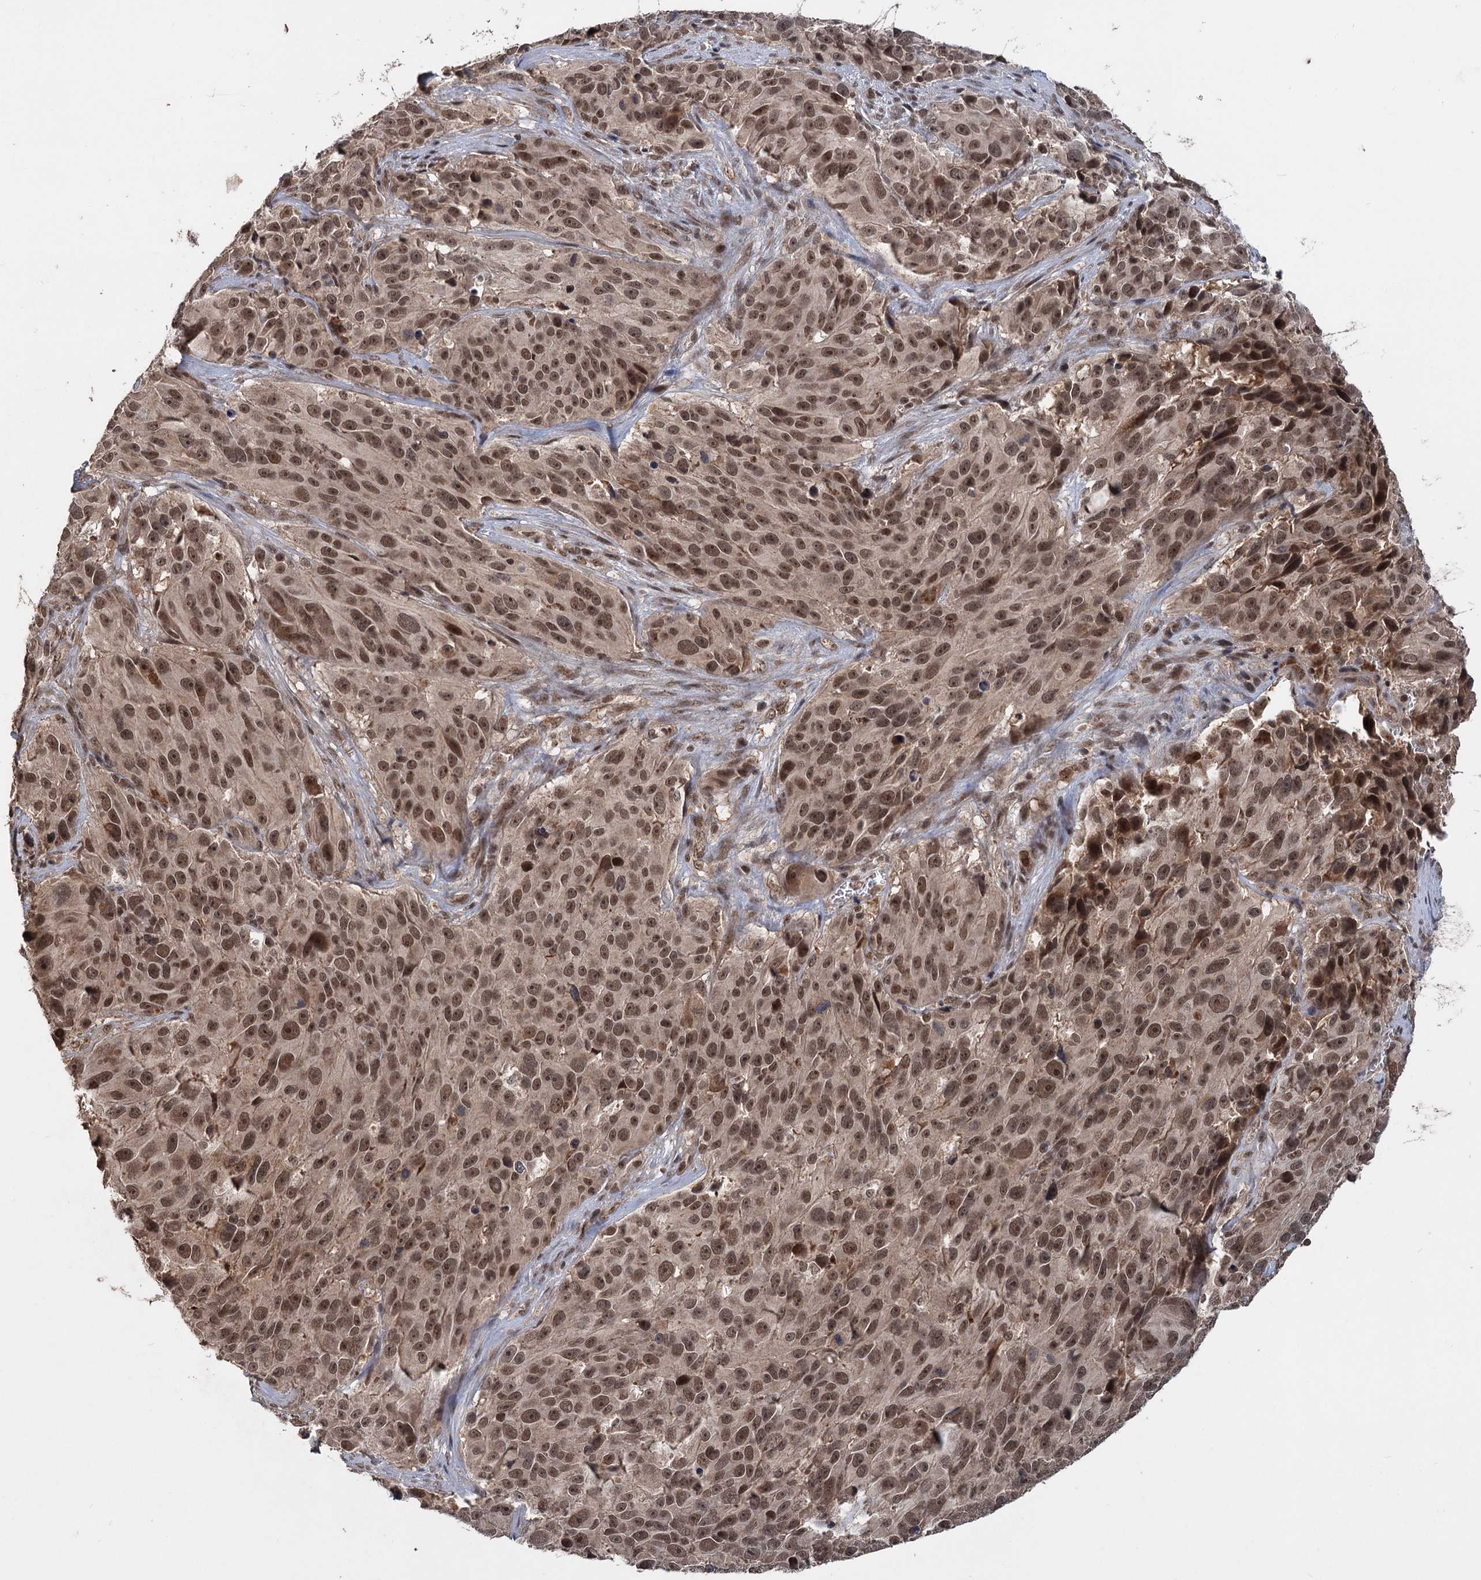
{"staining": {"intensity": "moderate", "quantity": ">75%", "location": "nuclear"}, "tissue": "melanoma", "cell_type": "Tumor cells", "image_type": "cancer", "snomed": [{"axis": "morphology", "description": "Malignant melanoma, NOS"}, {"axis": "topography", "description": "Skin"}], "caption": "Human malignant melanoma stained with a protein marker reveals moderate staining in tumor cells.", "gene": "KANSL2", "patient": {"sex": "male", "age": 84}}